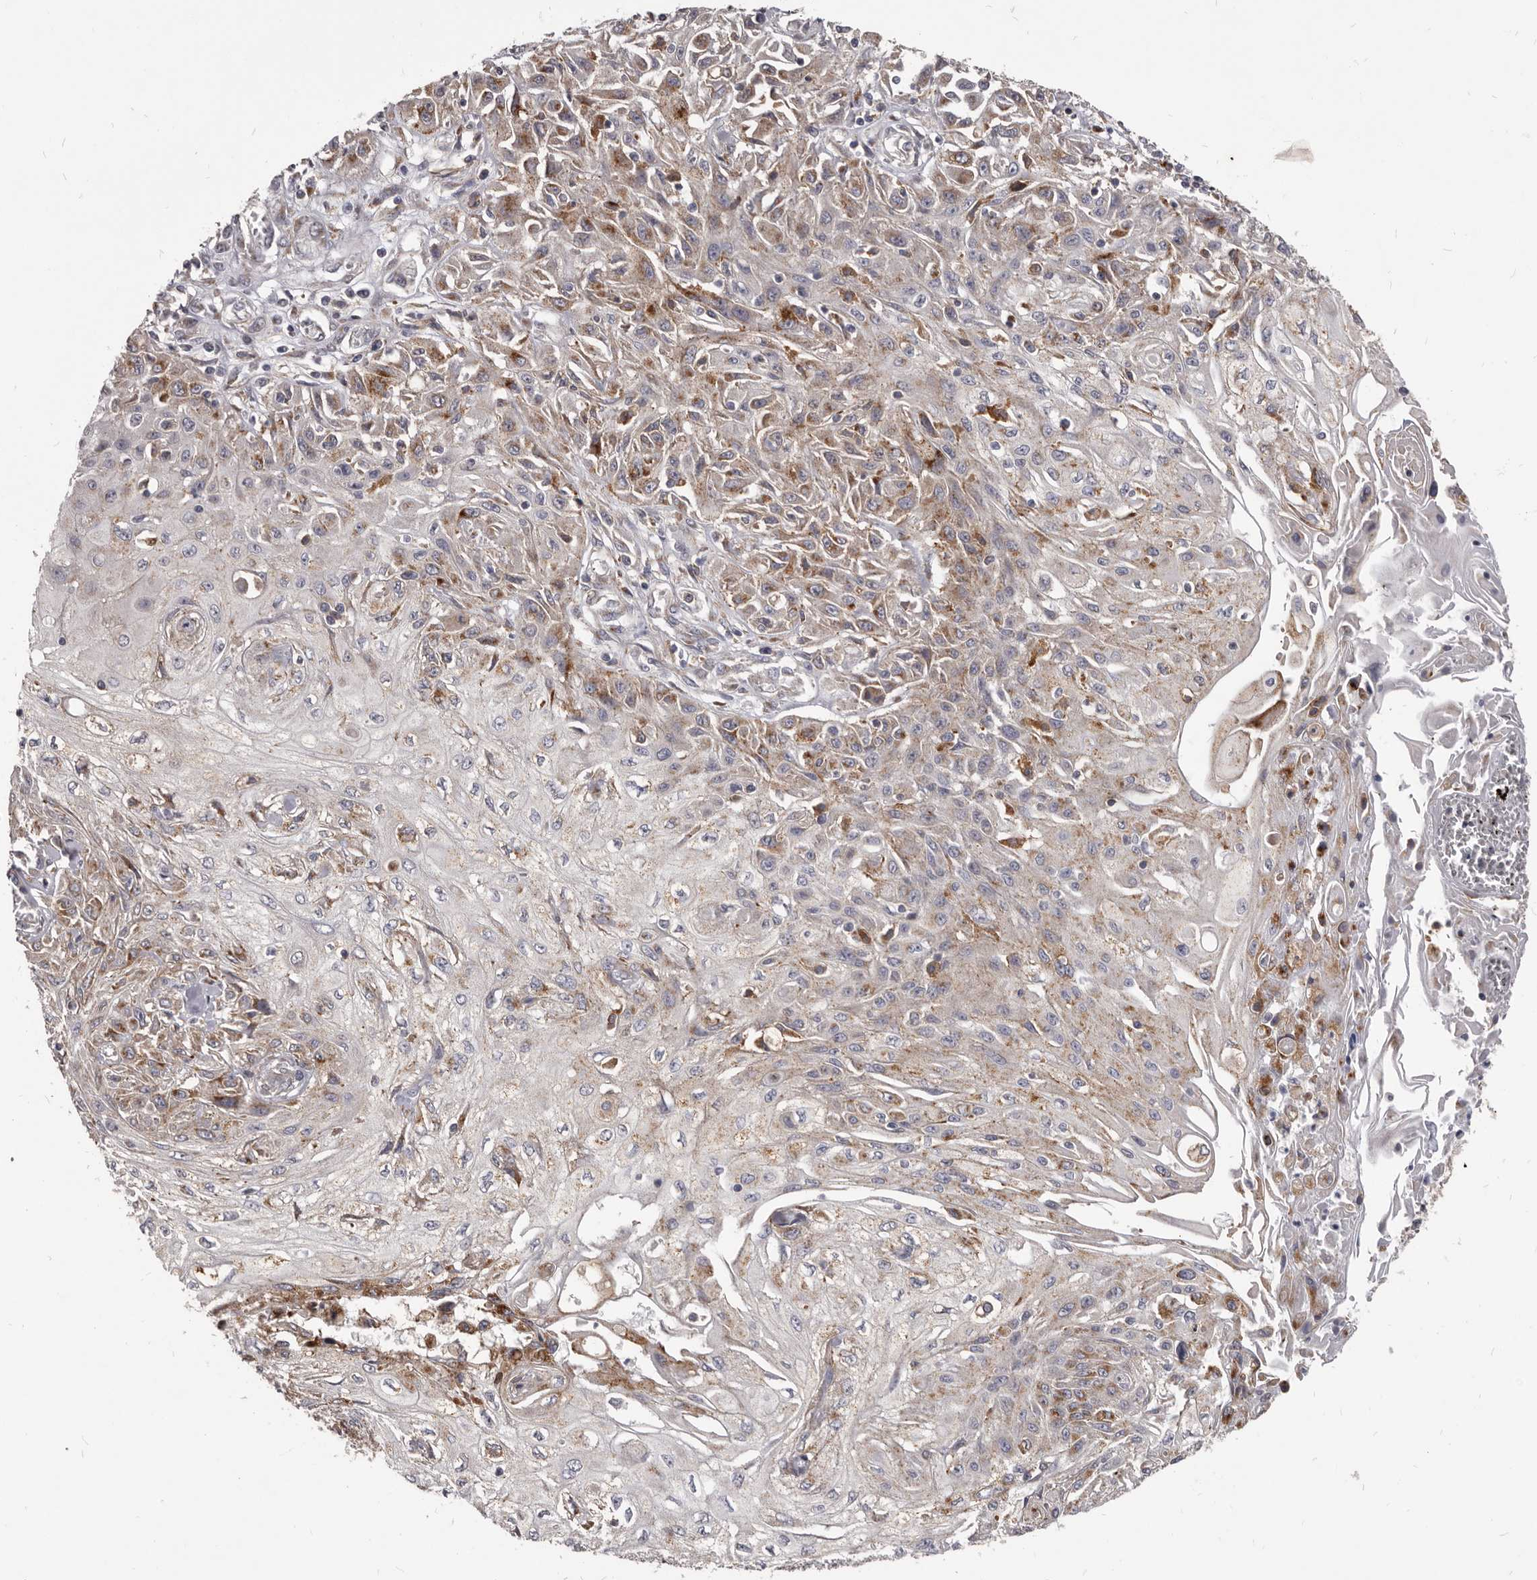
{"staining": {"intensity": "moderate", "quantity": "25%-75%", "location": "cytoplasmic/membranous"}, "tissue": "skin cancer", "cell_type": "Tumor cells", "image_type": "cancer", "snomed": [{"axis": "morphology", "description": "Squamous cell carcinoma, NOS"}, {"axis": "morphology", "description": "Squamous cell carcinoma, metastatic, NOS"}, {"axis": "topography", "description": "Skin"}, {"axis": "topography", "description": "Lymph node"}], "caption": "Immunohistochemical staining of human metastatic squamous cell carcinoma (skin) demonstrates medium levels of moderate cytoplasmic/membranous protein positivity in about 25%-75% of tumor cells.", "gene": "PI4K2A", "patient": {"sex": "male", "age": 75}}